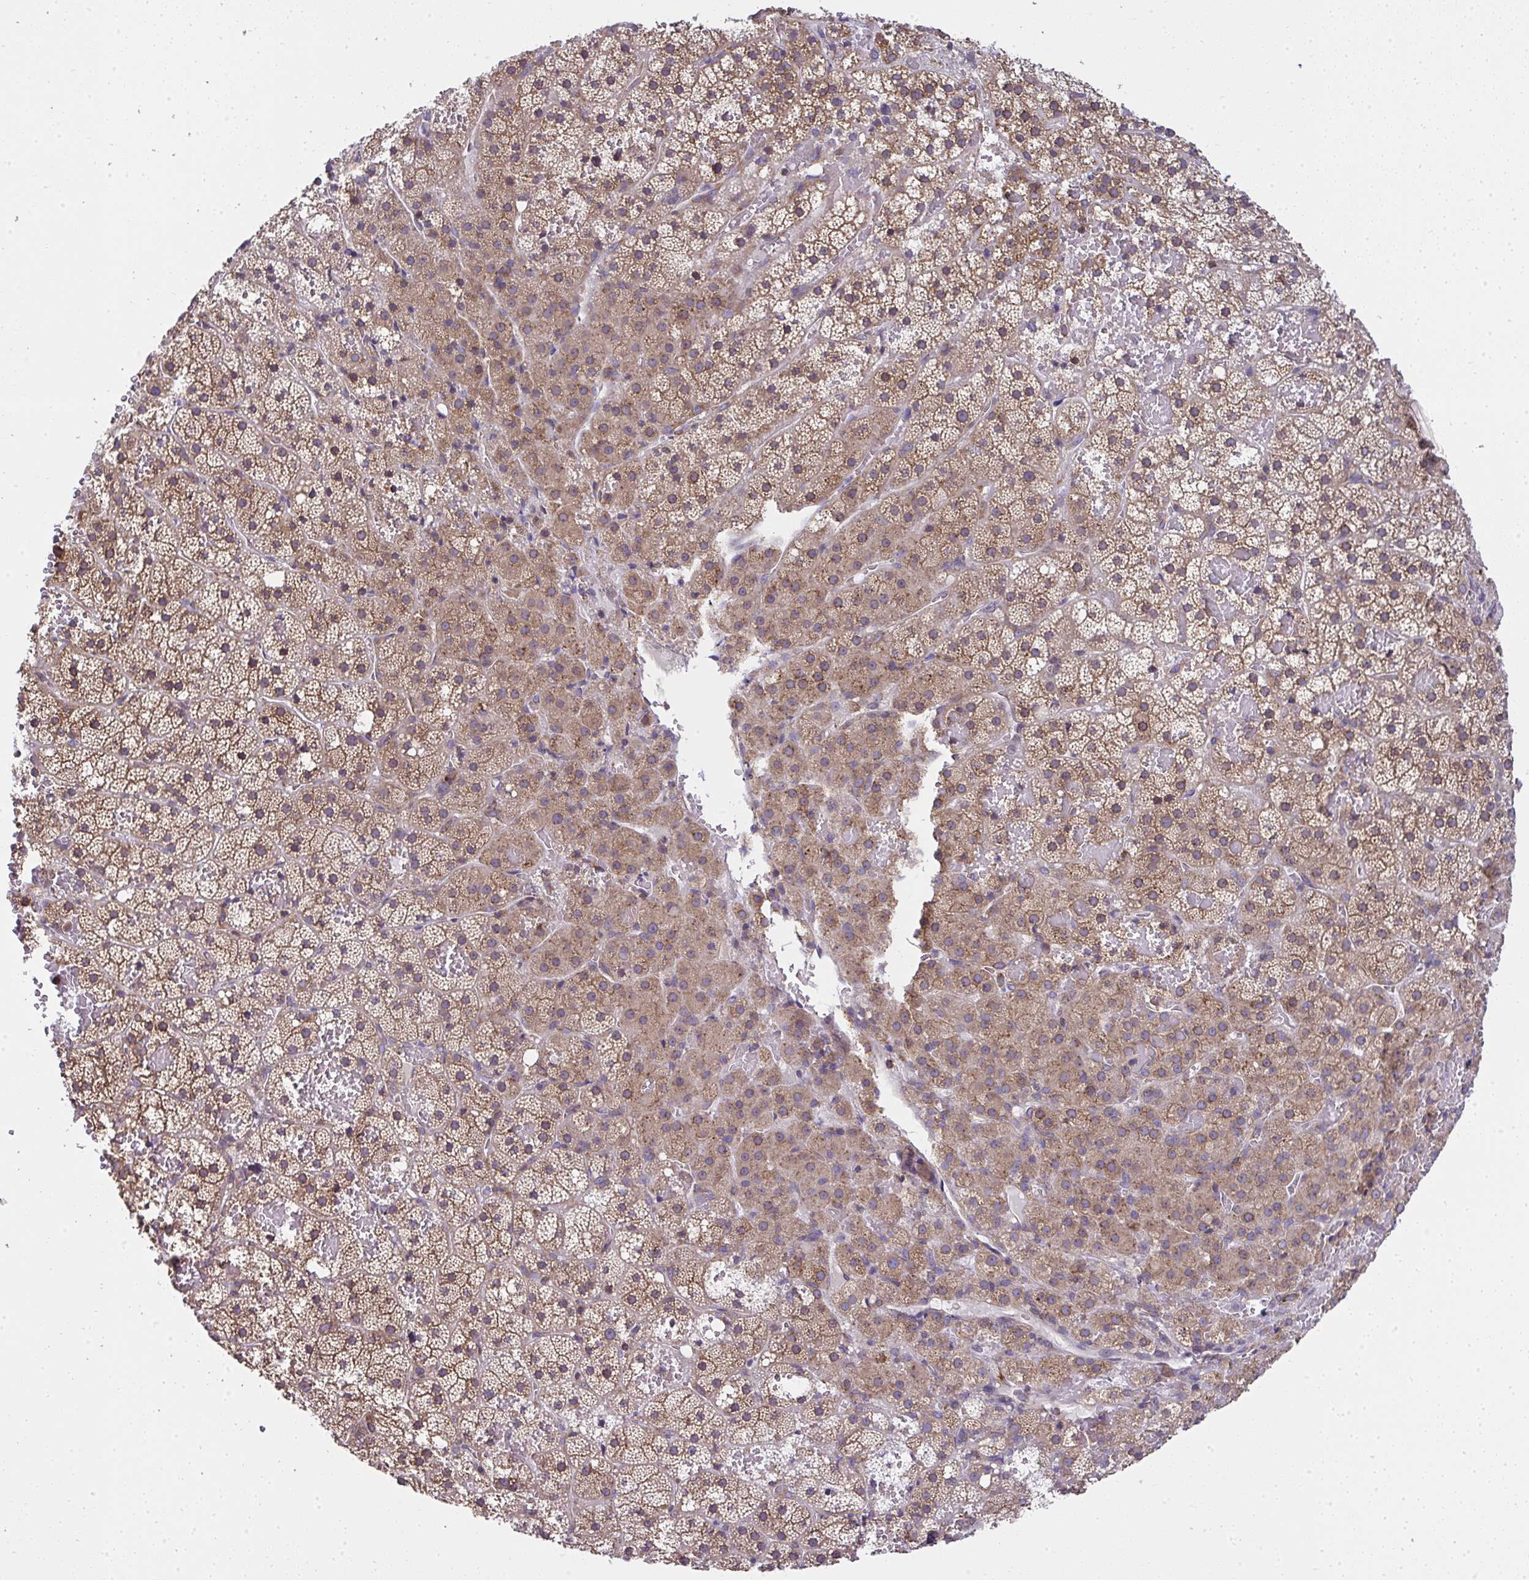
{"staining": {"intensity": "moderate", "quantity": ">75%", "location": "cytoplasmic/membranous"}, "tissue": "adrenal gland", "cell_type": "Glandular cells", "image_type": "normal", "snomed": [{"axis": "morphology", "description": "Normal tissue, NOS"}, {"axis": "topography", "description": "Adrenal gland"}], "caption": "Immunohistochemical staining of unremarkable adrenal gland reveals >75% levels of moderate cytoplasmic/membranous protein staining in about >75% of glandular cells.", "gene": "RPS7", "patient": {"sex": "male", "age": 53}}